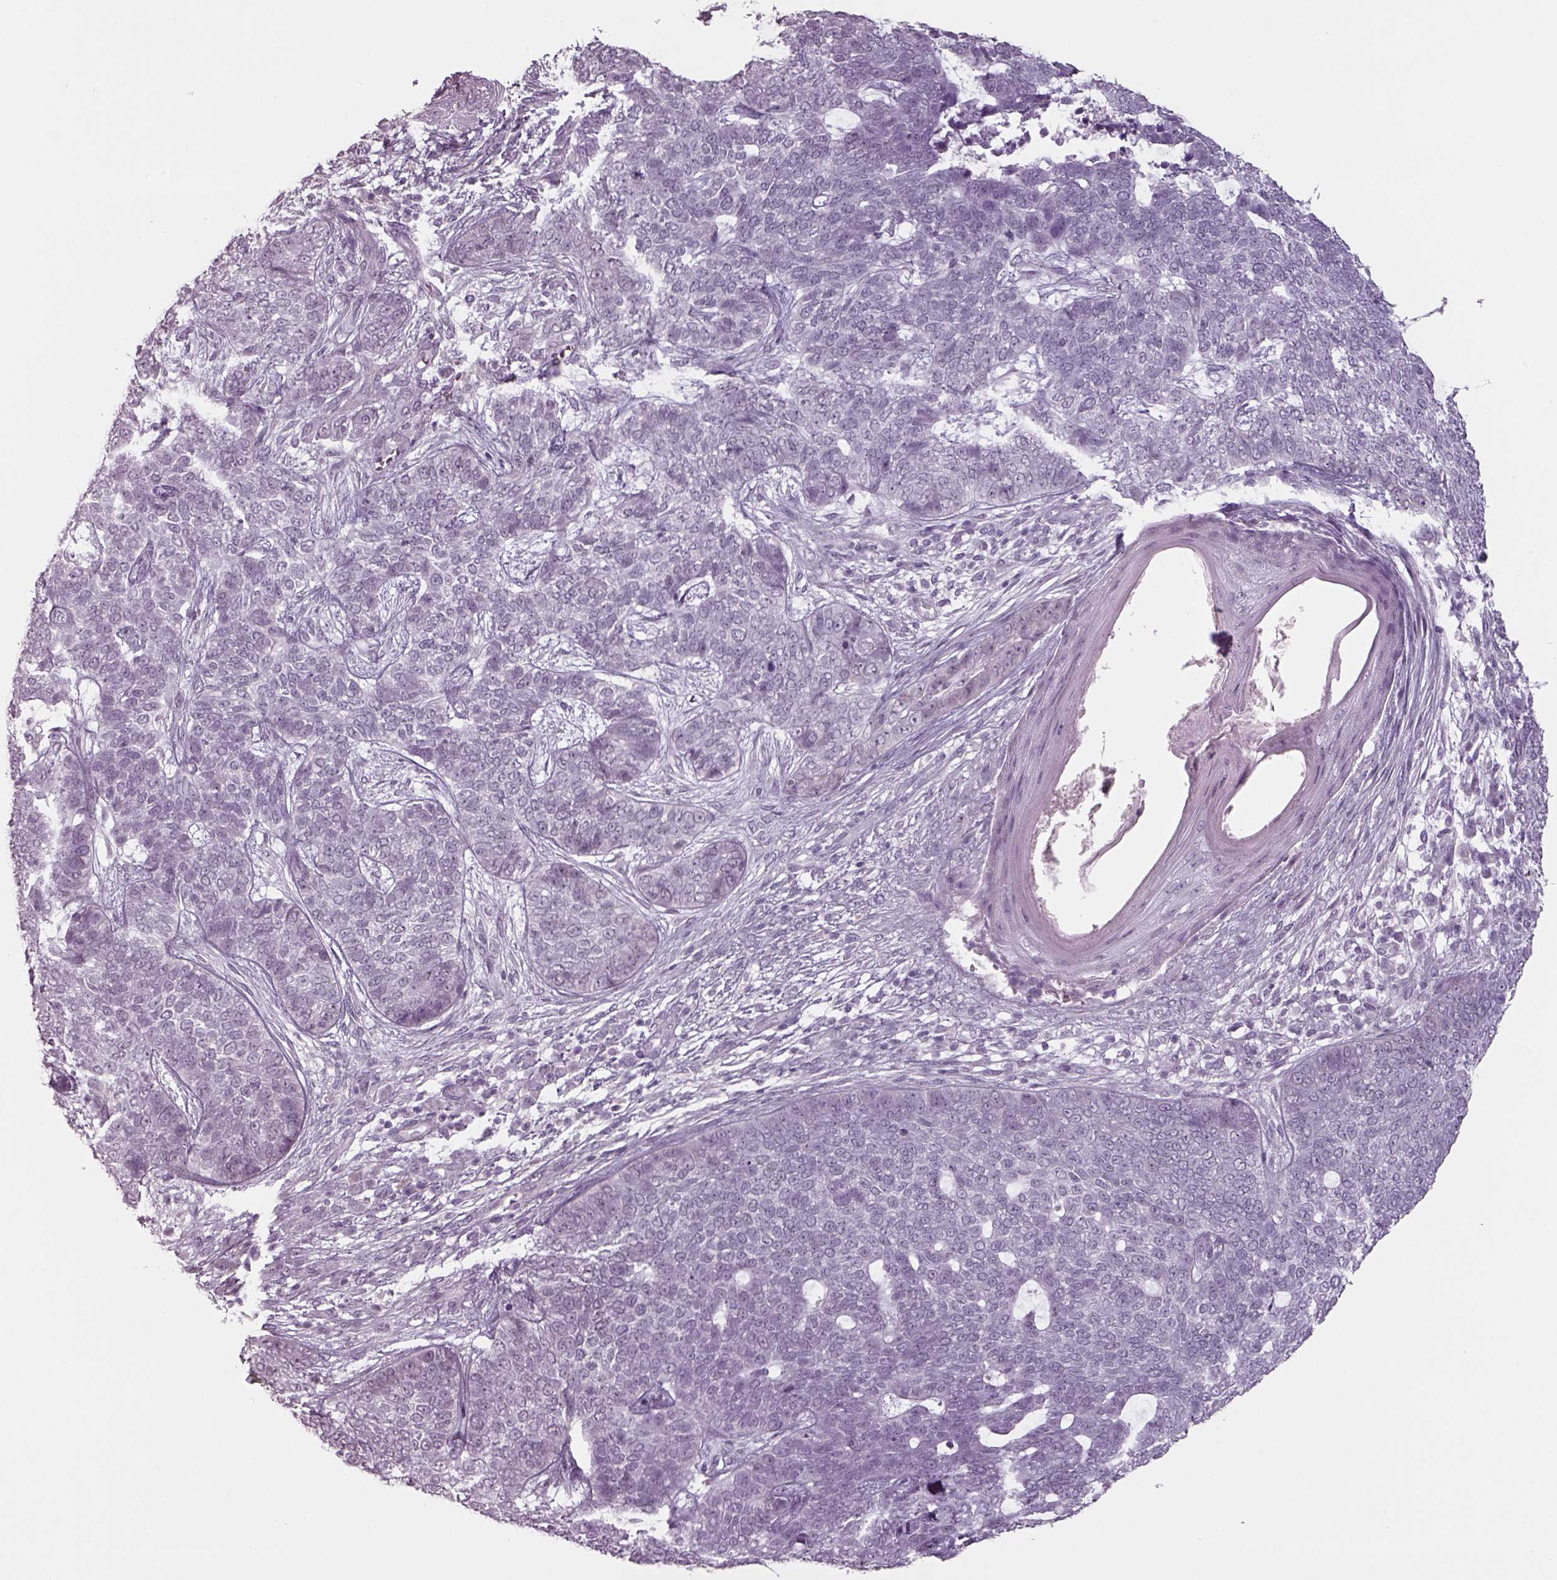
{"staining": {"intensity": "negative", "quantity": "none", "location": "none"}, "tissue": "skin cancer", "cell_type": "Tumor cells", "image_type": "cancer", "snomed": [{"axis": "morphology", "description": "Basal cell carcinoma"}, {"axis": "topography", "description": "Skin"}], "caption": "Tumor cells show no significant positivity in basal cell carcinoma (skin).", "gene": "SEPTIN14", "patient": {"sex": "female", "age": 69}}